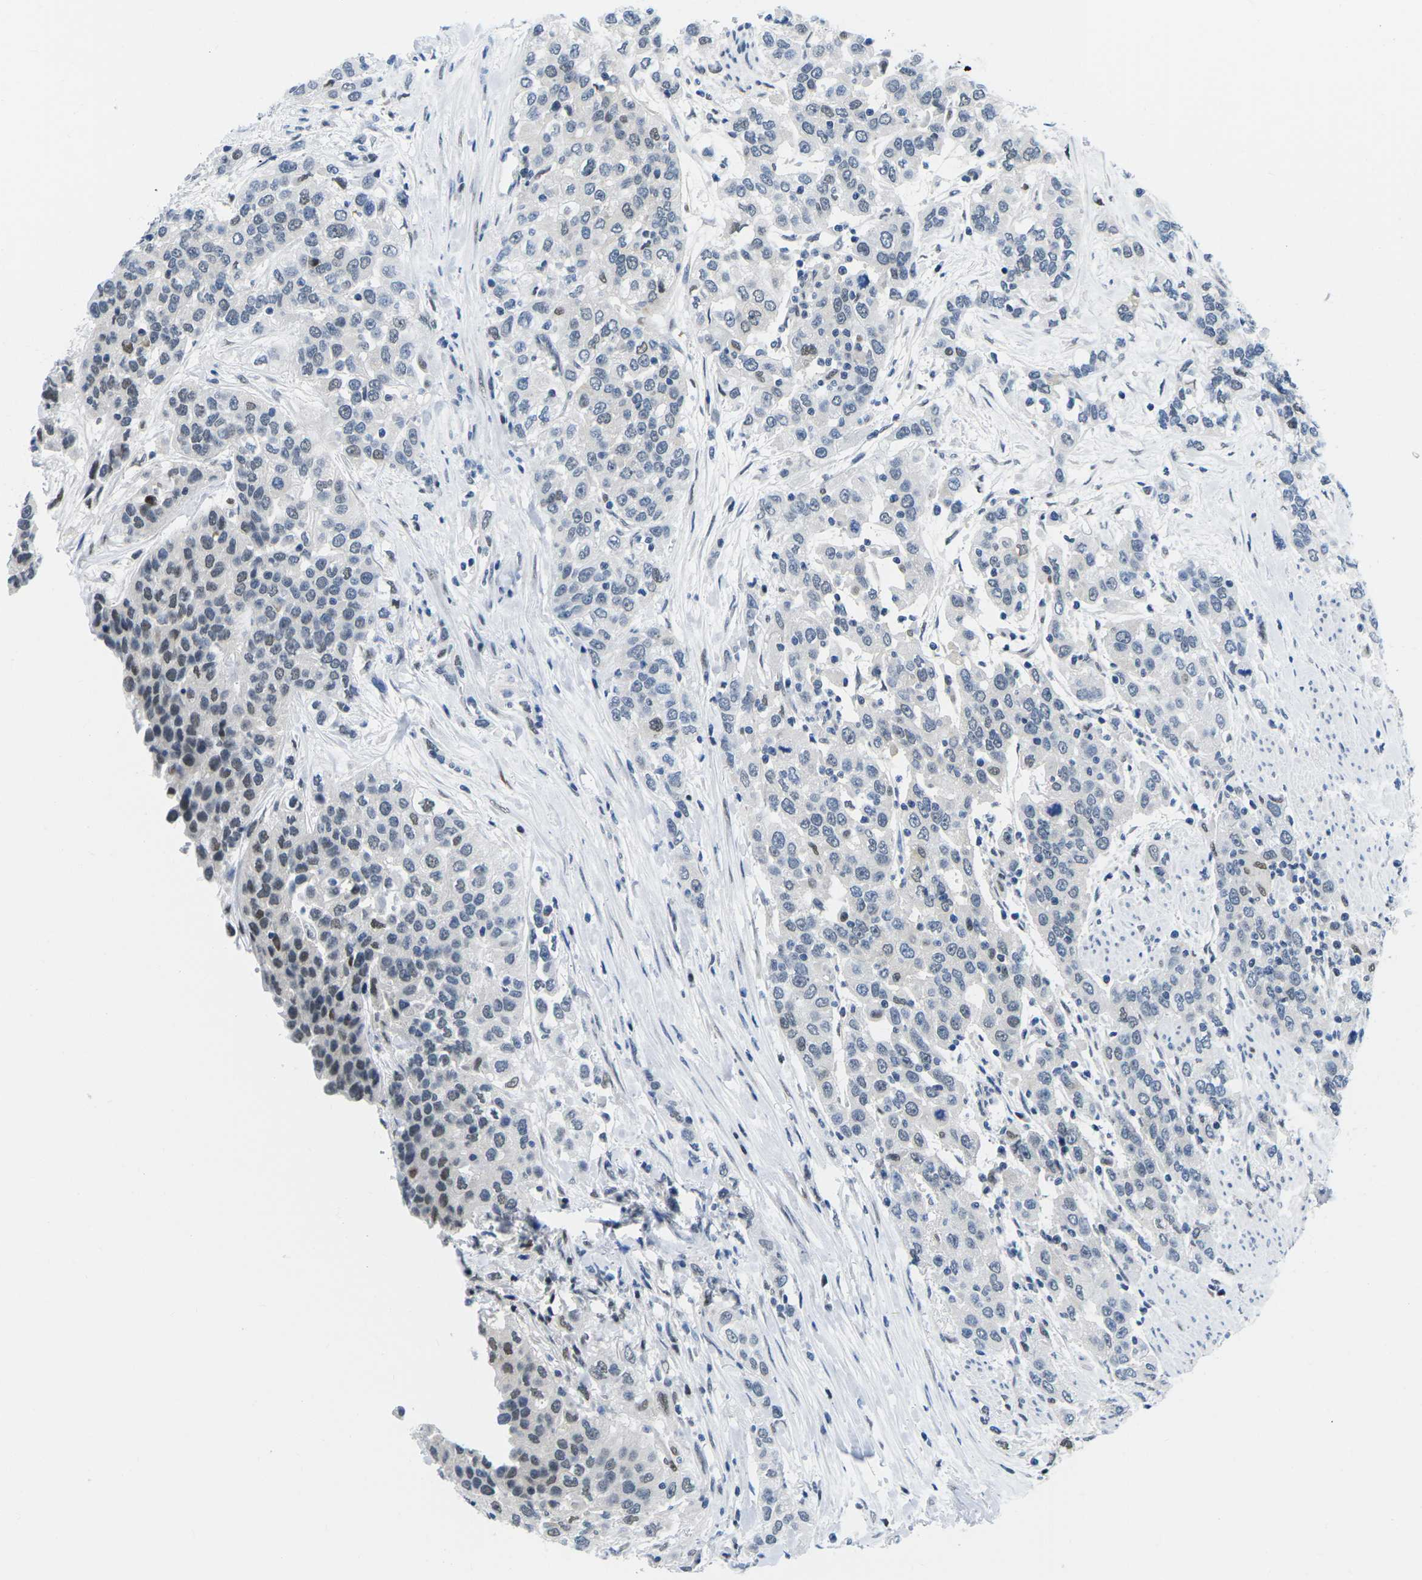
{"staining": {"intensity": "moderate", "quantity": "<25%", "location": "nuclear"}, "tissue": "urothelial cancer", "cell_type": "Tumor cells", "image_type": "cancer", "snomed": [{"axis": "morphology", "description": "Urothelial carcinoma, High grade"}, {"axis": "topography", "description": "Urinary bladder"}], "caption": "High-grade urothelial carcinoma was stained to show a protein in brown. There is low levels of moderate nuclear expression in about <25% of tumor cells.", "gene": "UBA7", "patient": {"sex": "female", "age": 80}}